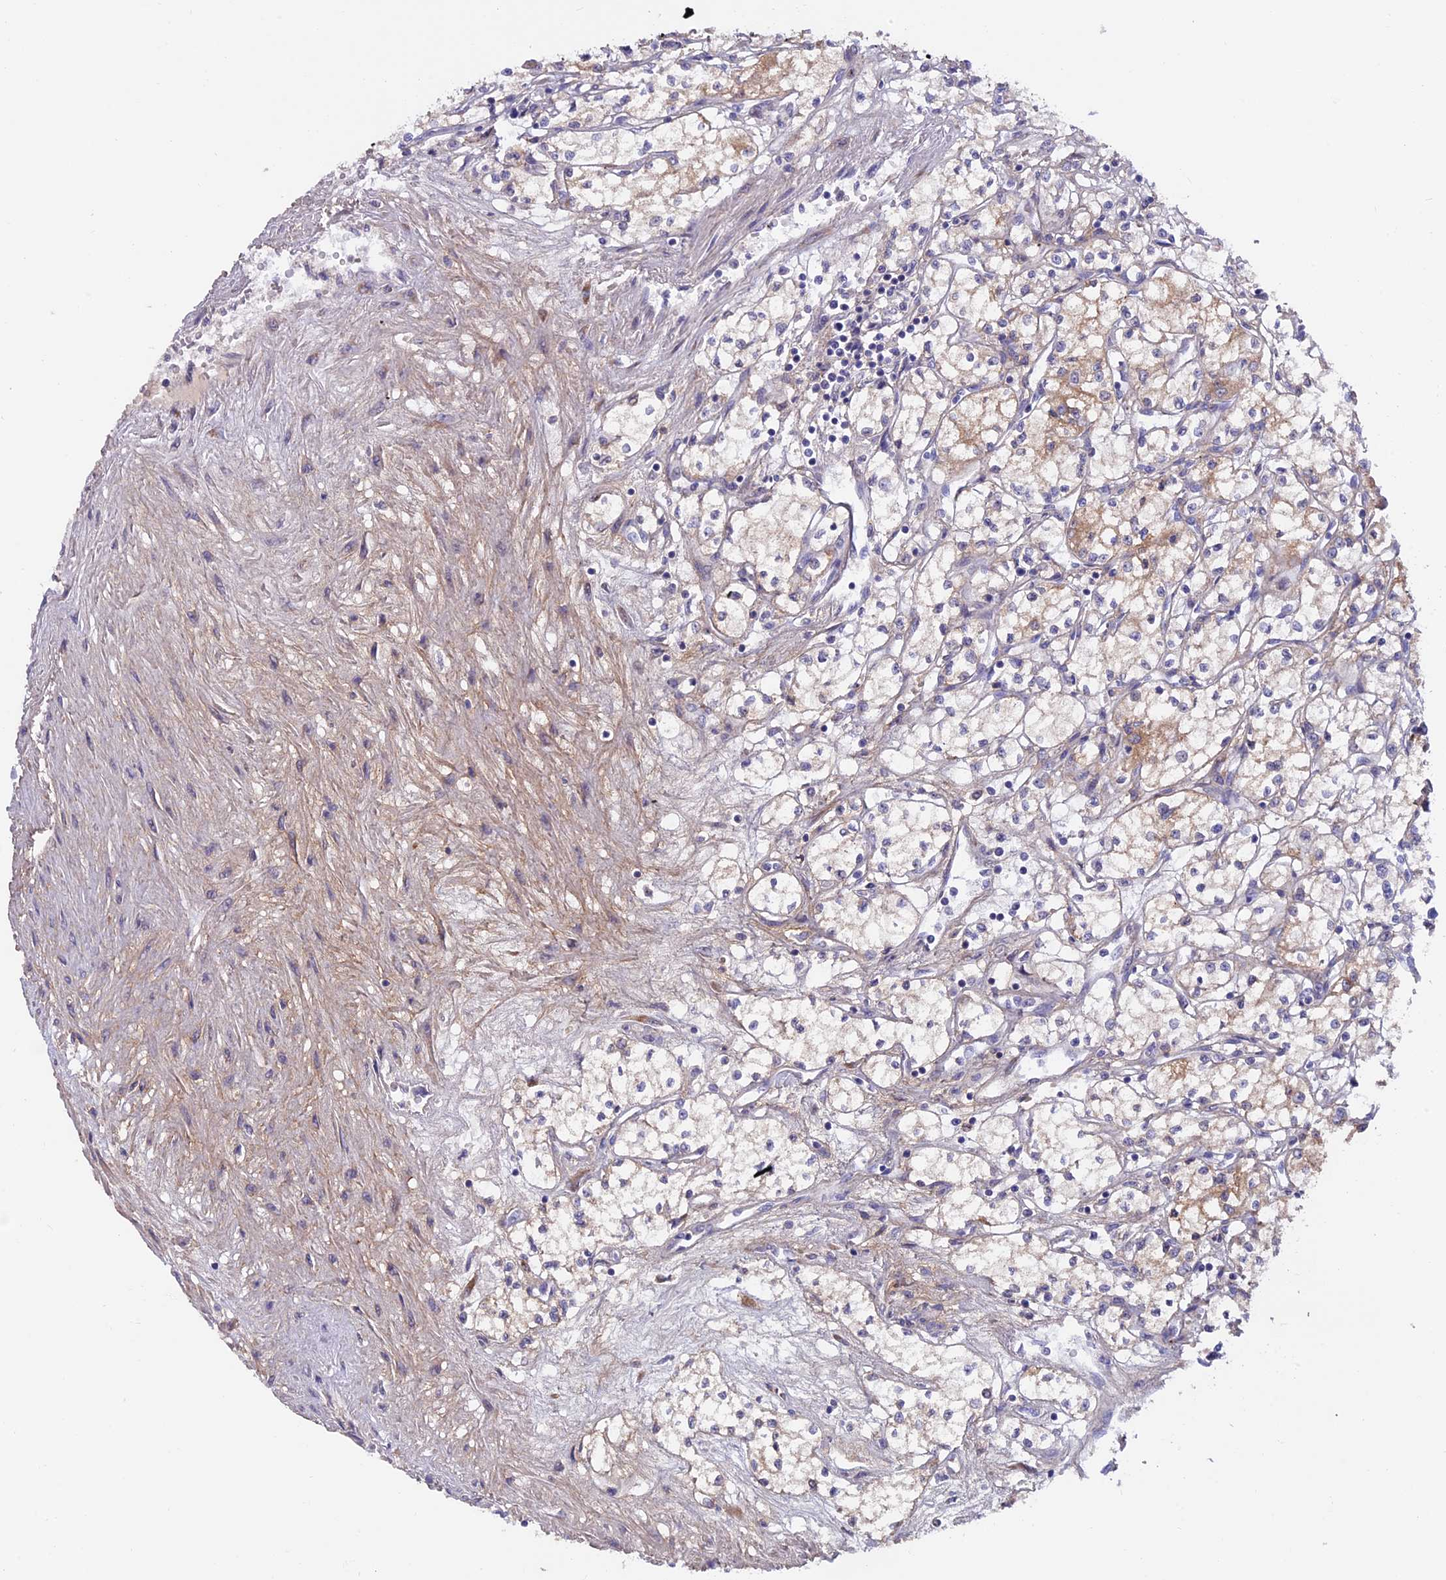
{"staining": {"intensity": "weak", "quantity": "<25%", "location": "cytoplasmic/membranous"}, "tissue": "renal cancer", "cell_type": "Tumor cells", "image_type": "cancer", "snomed": [{"axis": "morphology", "description": "Adenocarcinoma, NOS"}, {"axis": "topography", "description": "Kidney"}], "caption": "Tumor cells show no significant staining in adenocarcinoma (renal).", "gene": "COL4A3", "patient": {"sex": "male", "age": 59}}